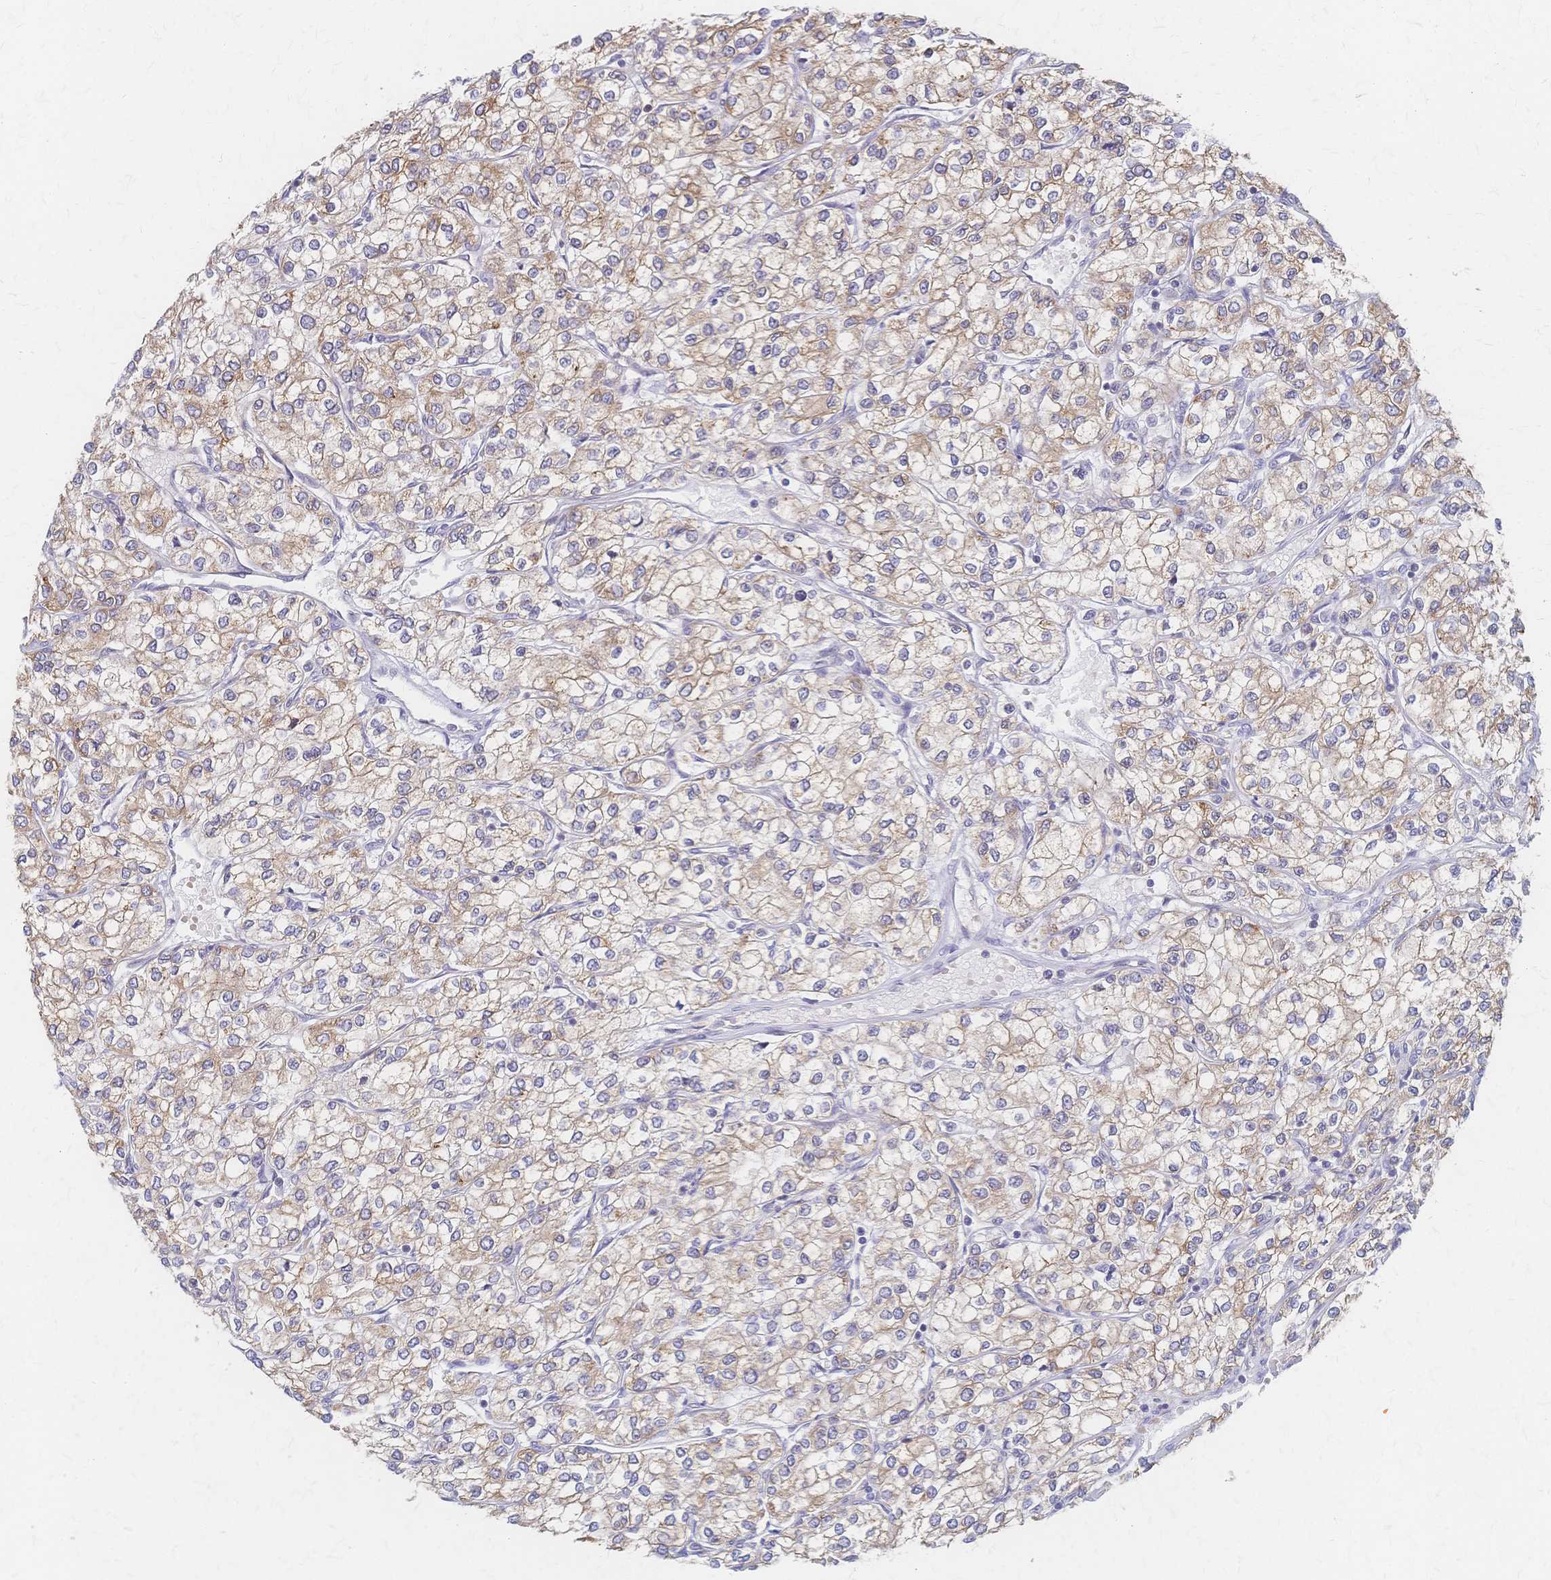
{"staining": {"intensity": "moderate", "quantity": ">75%", "location": "cytoplasmic/membranous"}, "tissue": "renal cancer", "cell_type": "Tumor cells", "image_type": "cancer", "snomed": [{"axis": "morphology", "description": "Adenocarcinoma, NOS"}, {"axis": "topography", "description": "Kidney"}], "caption": "Moderate cytoplasmic/membranous positivity for a protein is seen in about >75% of tumor cells of renal cancer using immunohistochemistry (IHC).", "gene": "CYB5A", "patient": {"sex": "male", "age": 80}}